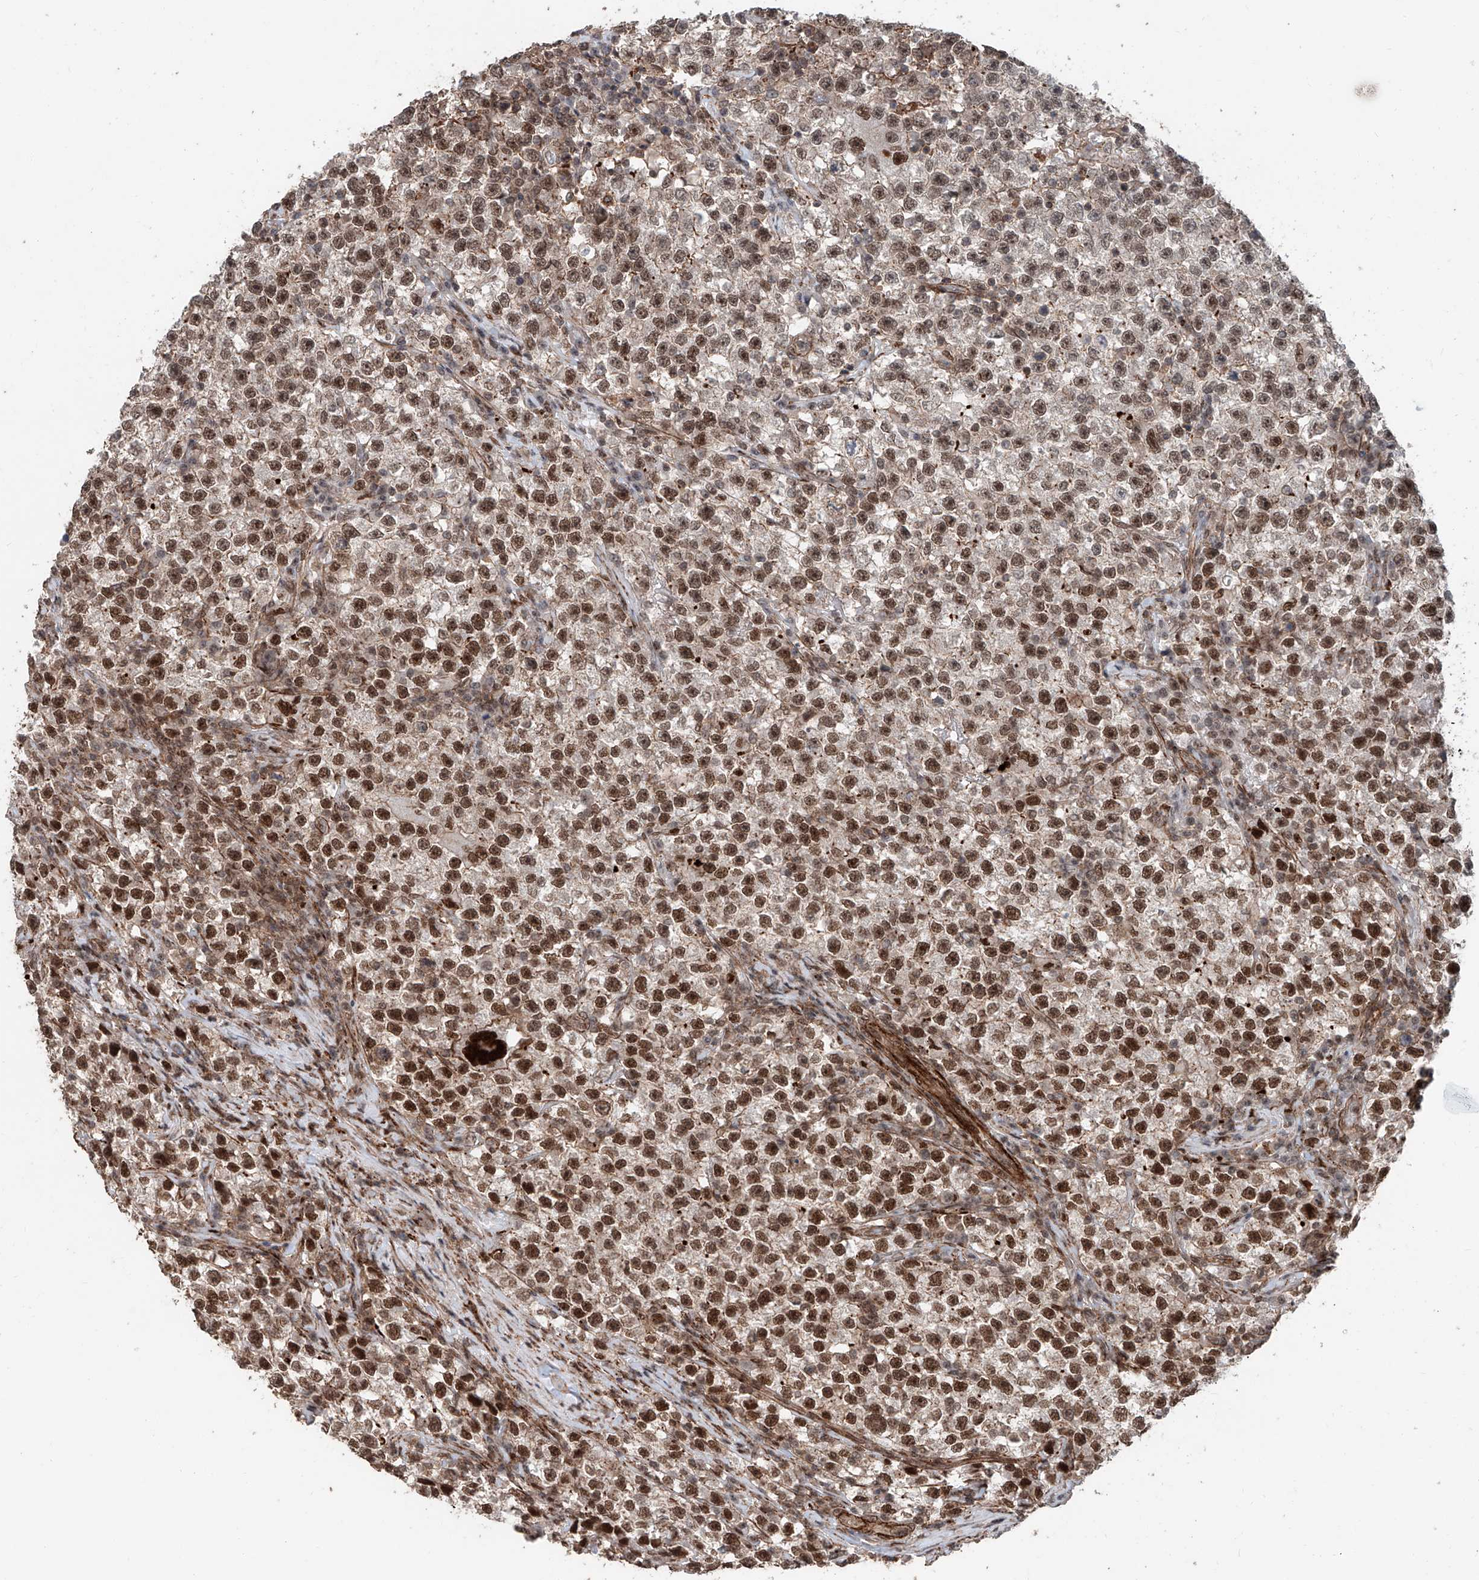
{"staining": {"intensity": "moderate", "quantity": ">75%", "location": "nuclear"}, "tissue": "testis cancer", "cell_type": "Tumor cells", "image_type": "cancer", "snomed": [{"axis": "morphology", "description": "Seminoma, NOS"}, {"axis": "topography", "description": "Testis"}], "caption": "Testis seminoma stained for a protein demonstrates moderate nuclear positivity in tumor cells.", "gene": "SDE2", "patient": {"sex": "male", "age": 22}}